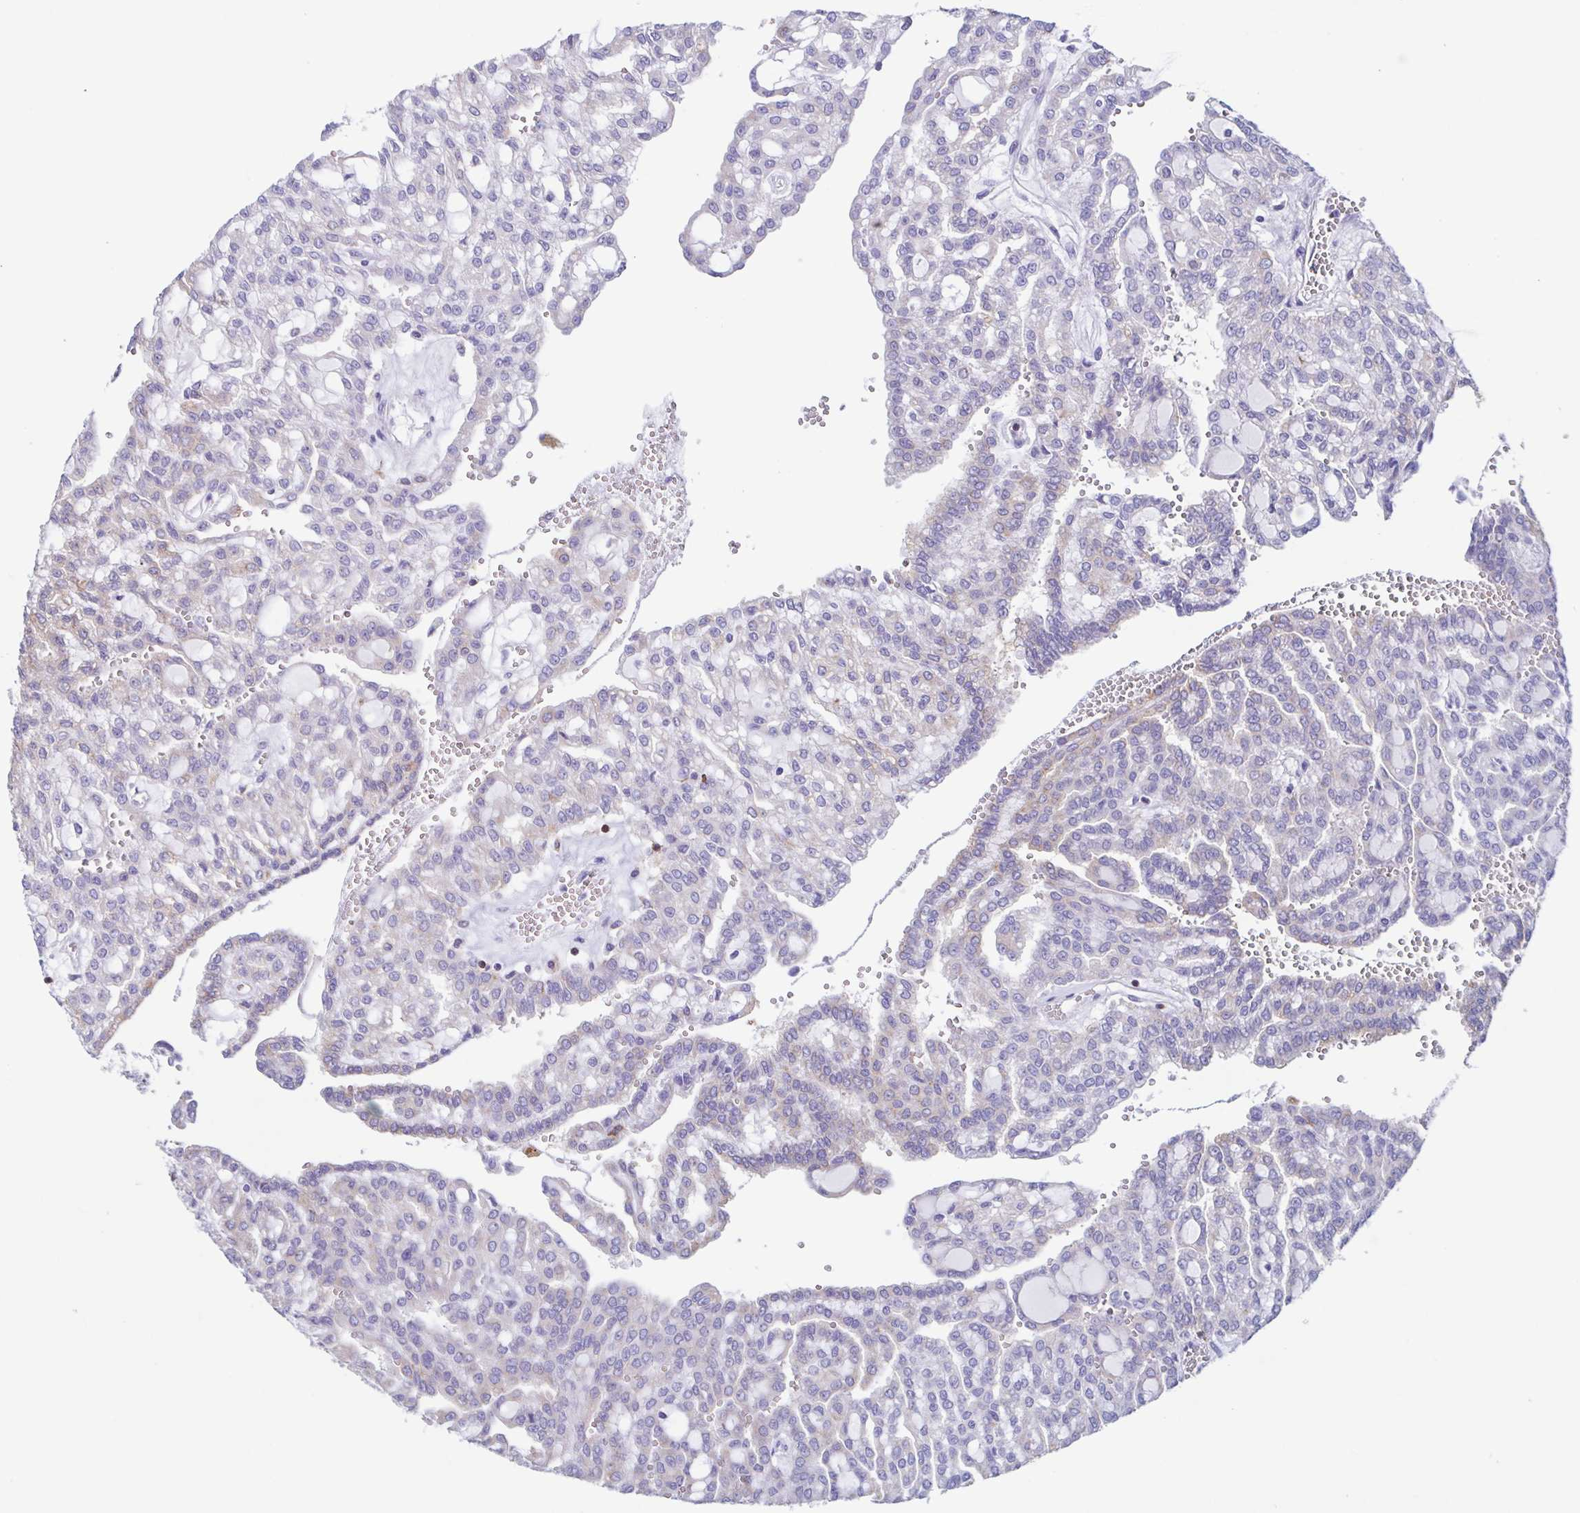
{"staining": {"intensity": "negative", "quantity": "none", "location": "none"}, "tissue": "renal cancer", "cell_type": "Tumor cells", "image_type": "cancer", "snomed": [{"axis": "morphology", "description": "Adenocarcinoma, NOS"}, {"axis": "topography", "description": "Kidney"}], "caption": "Tumor cells are negative for brown protein staining in adenocarcinoma (renal).", "gene": "TPD52", "patient": {"sex": "male", "age": 63}}